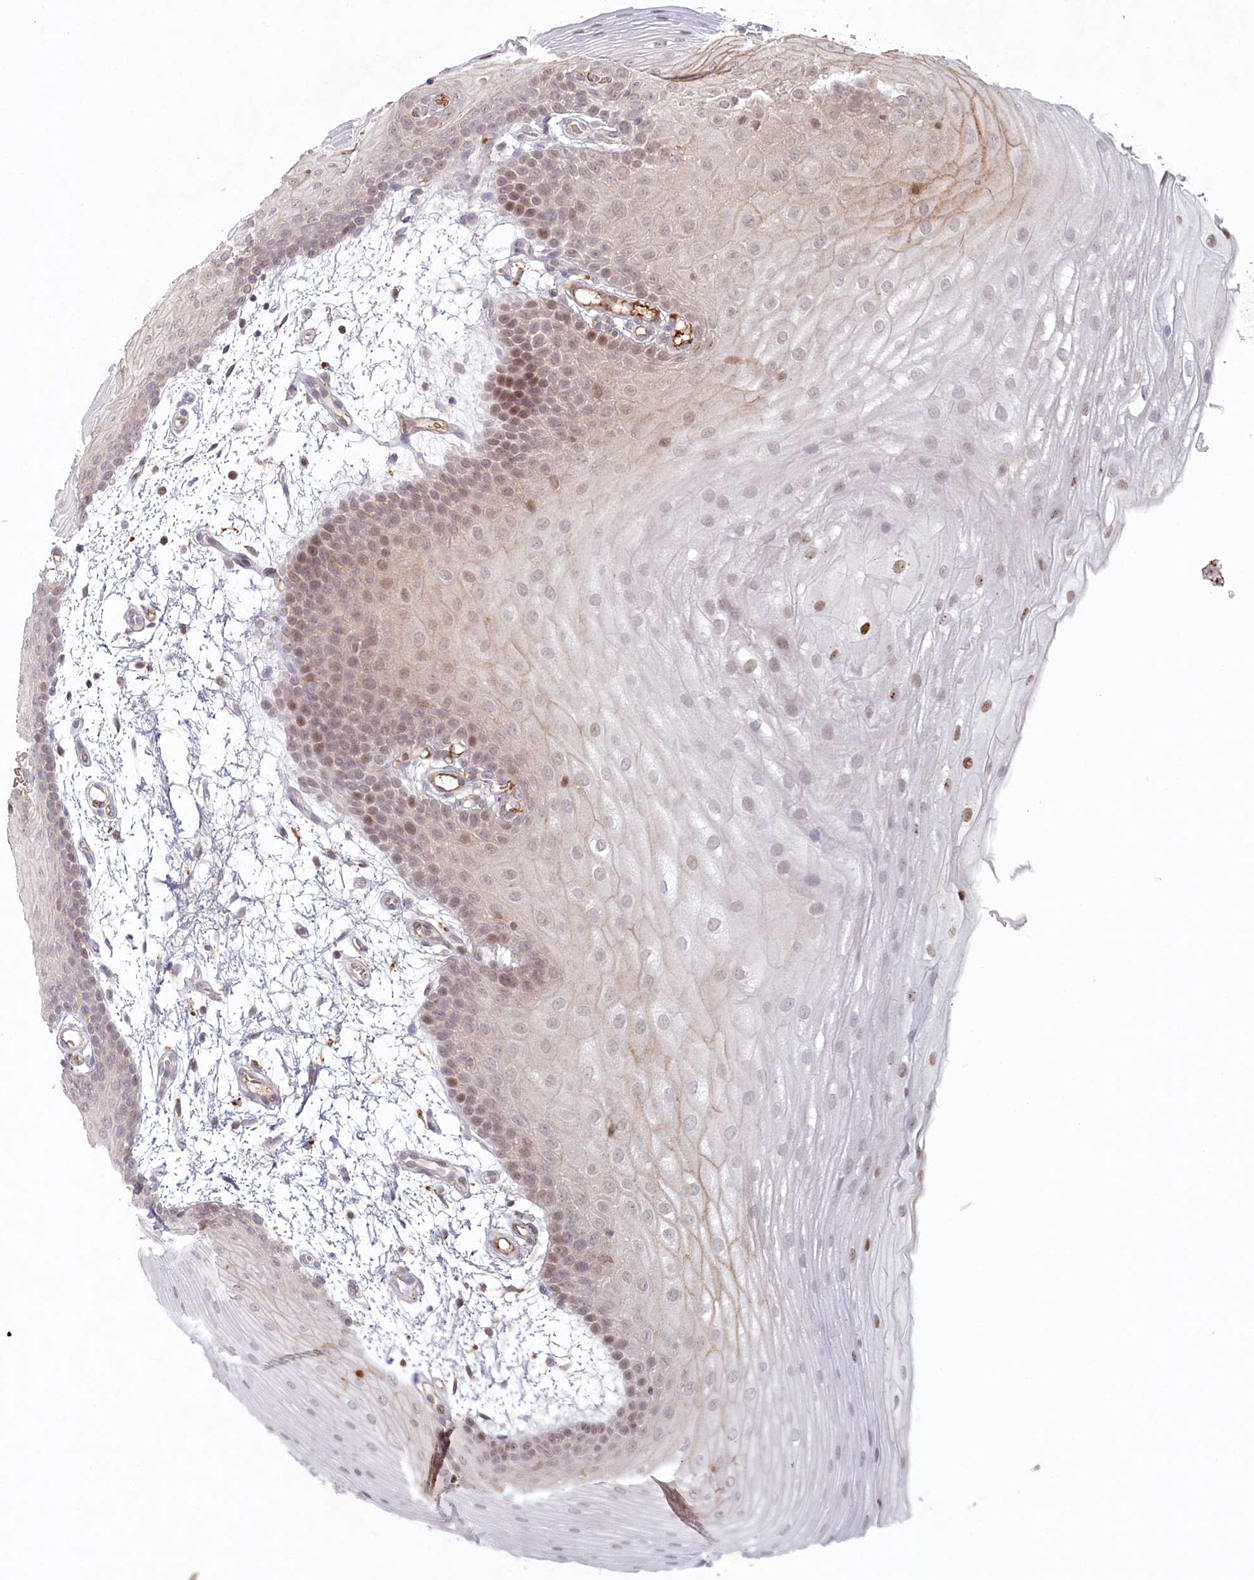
{"staining": {"intensity": "moderate", "quantity": "25%-75%", "location": "cytoplasmic/membranous,nuclear"}, "tissue": "oral mucosa", "cell_type": "Squamous epithelial cells", "image_type": "normal", "snomed": [{"axis": "morphology", "description": "Normal tissue, NOS"}, {"axis": "topography", "description": "Oral tissue"}], "caption": "Immunohistochemistry histopathology image of unremarkable oral mucosa: oral mucosa stained using immunohistochemistry (IHC) displays medium levels of moderate protein expression localized specifically in the cytoplasmic/membranous,nuclear of squamous epithelial cells, appearing as a cytoplasmic/membranous,nuclear brown color.", "gene": "PSAPL1", "patient": {"sex": "male", "age": 68}}